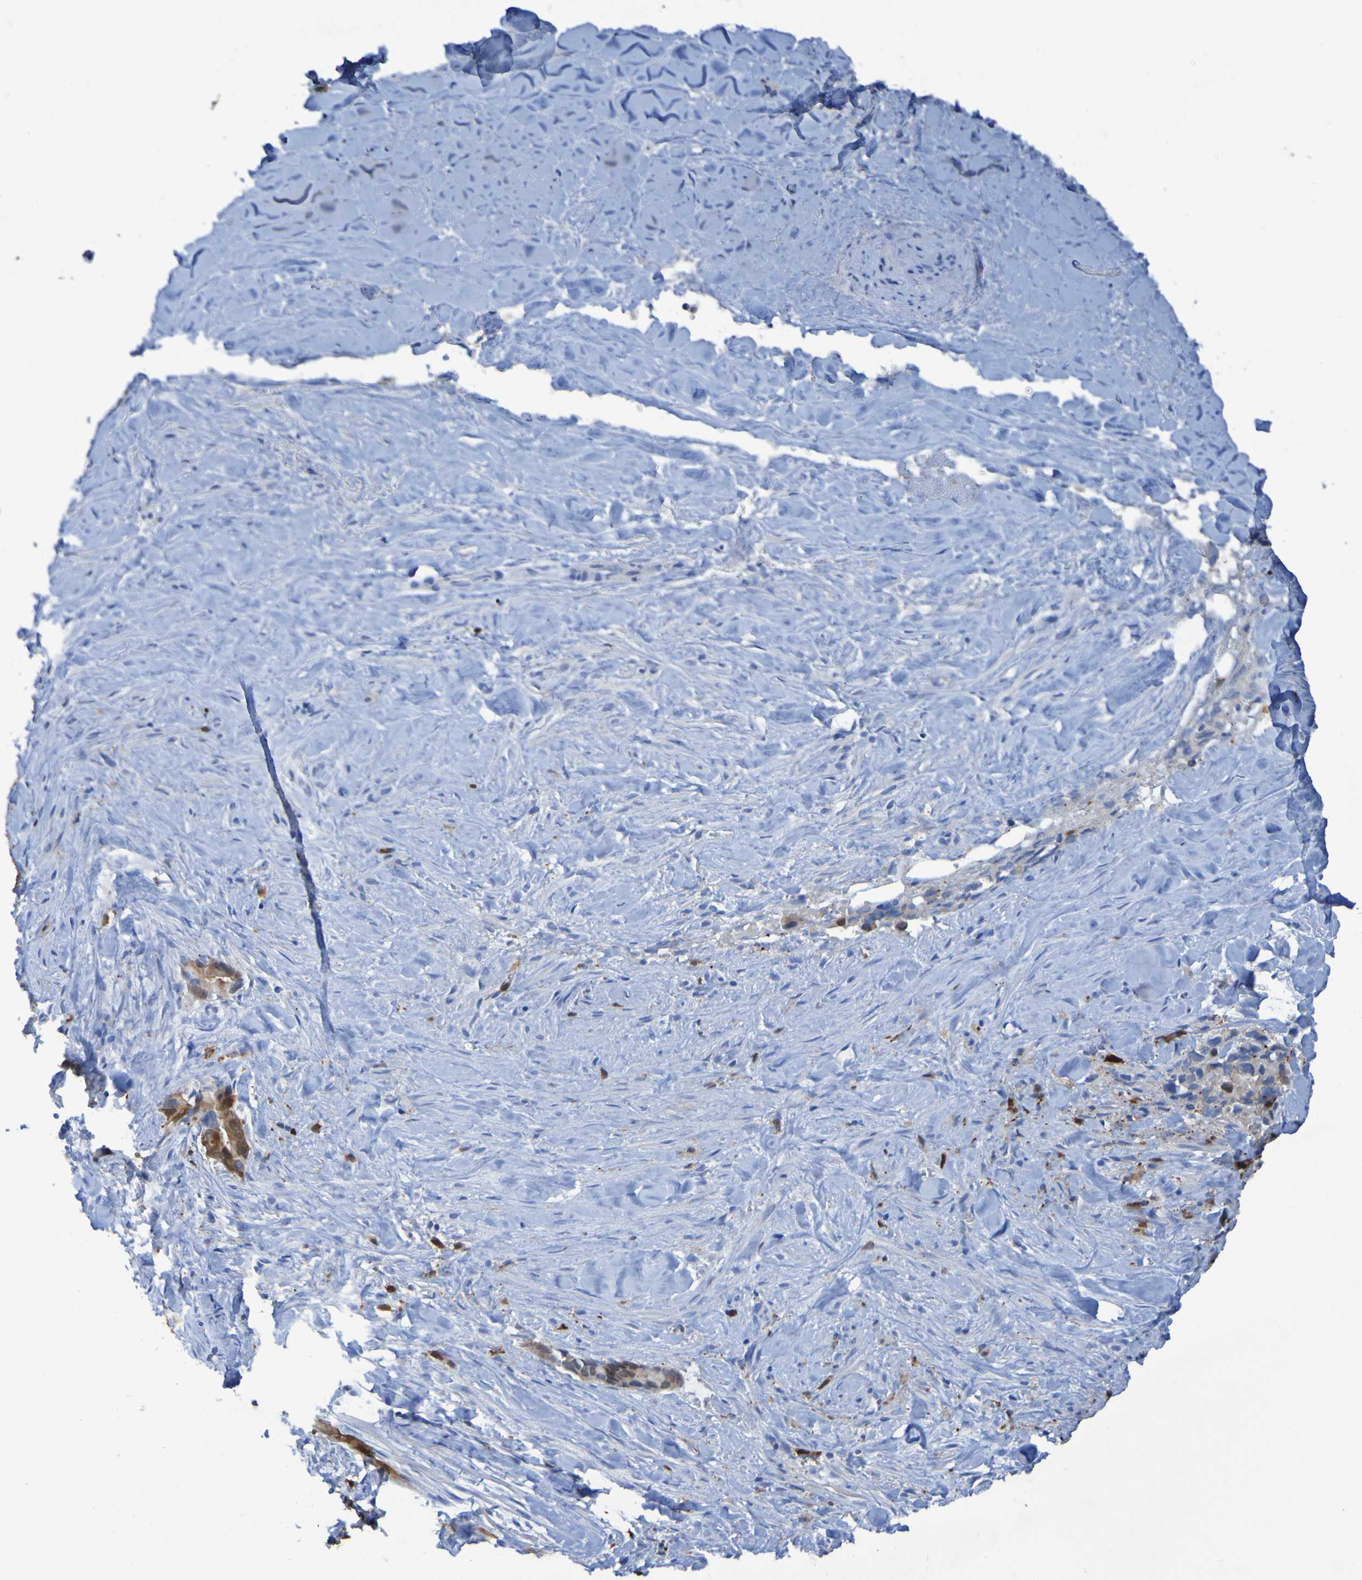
{"staining": {"intensity": "moderate", "quantity": ">75%", "location": "cytoplasmic/membranous"}, "tissue": "liver cancer", "cell_type": "Tumor cells", "image_type": "cancer", "snomed": [{"axis": "morphology", "description": "Cholangiocarcinoma"}, {"axis": "topography", "description": "Liver"}], "caption": "Cholangiocarcinoma (liver) was stained to show a protein in brown. There is medium levels of moderate cytoplasmic/membranous staining in about >75% of tumor cells.", "gene": "MPPE1", "patient": {"sex": "female", "age": 55}}